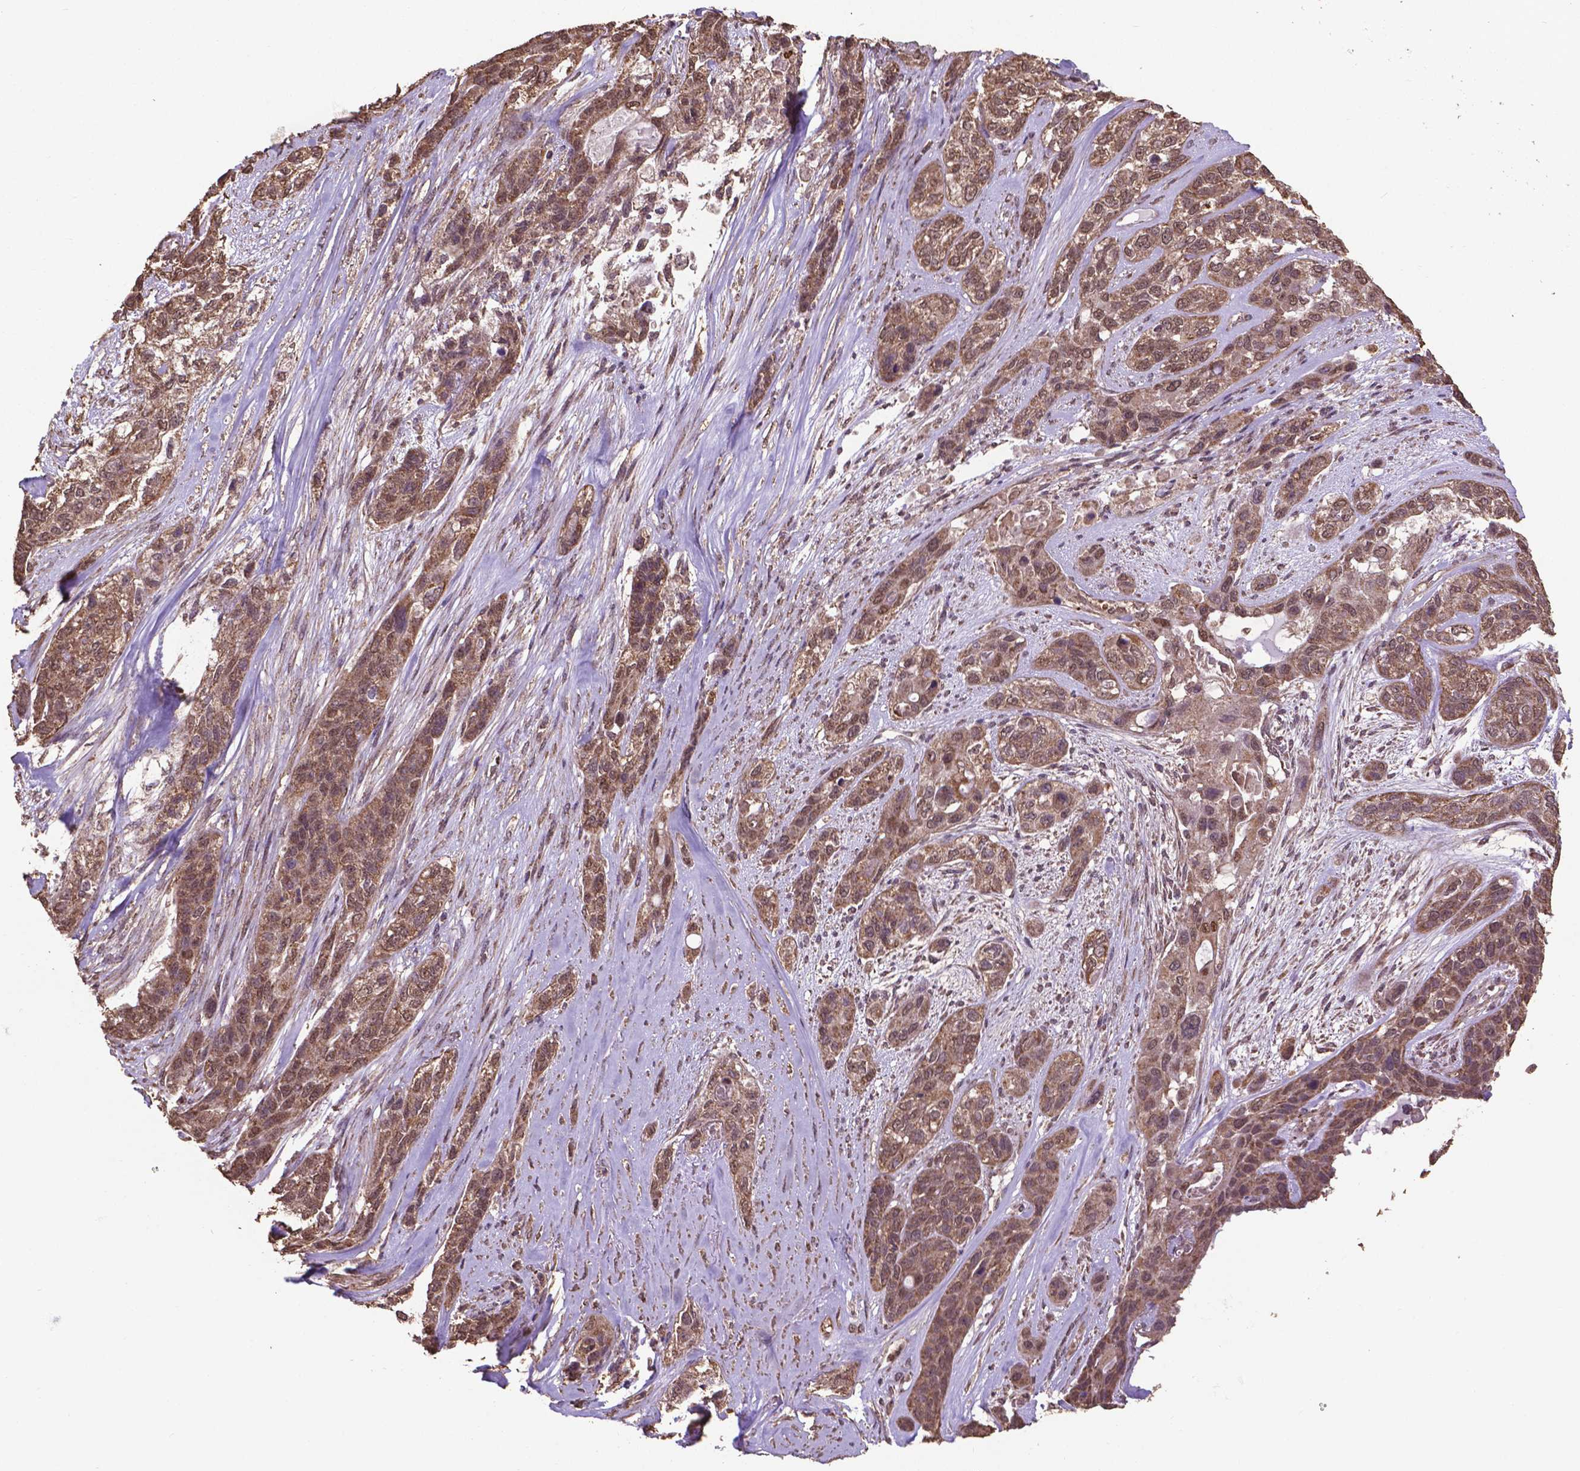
{"staining": {"intensity": "moderate", "quantity": ">75%", "location": "cytoplasmic/membranous,nuclear"}, "tissue": "lung cancer", "cell_type": "Tumor cells", "image_type": "cancer", "snomed": [{"axis": "morphology", "description": "Squamous cell carcinoma, NOS"}, {"axis": "topography", "description": "Lung"}], "caption": "Protein analysis of squamous cell carcinoma (lung) tissue displays moderate cytoplasmic/membranous and nuclear staining in approximately >75% of tumor cells.", "gene": "DCAF1", "patient": {"sex": "female", "age": 70}}